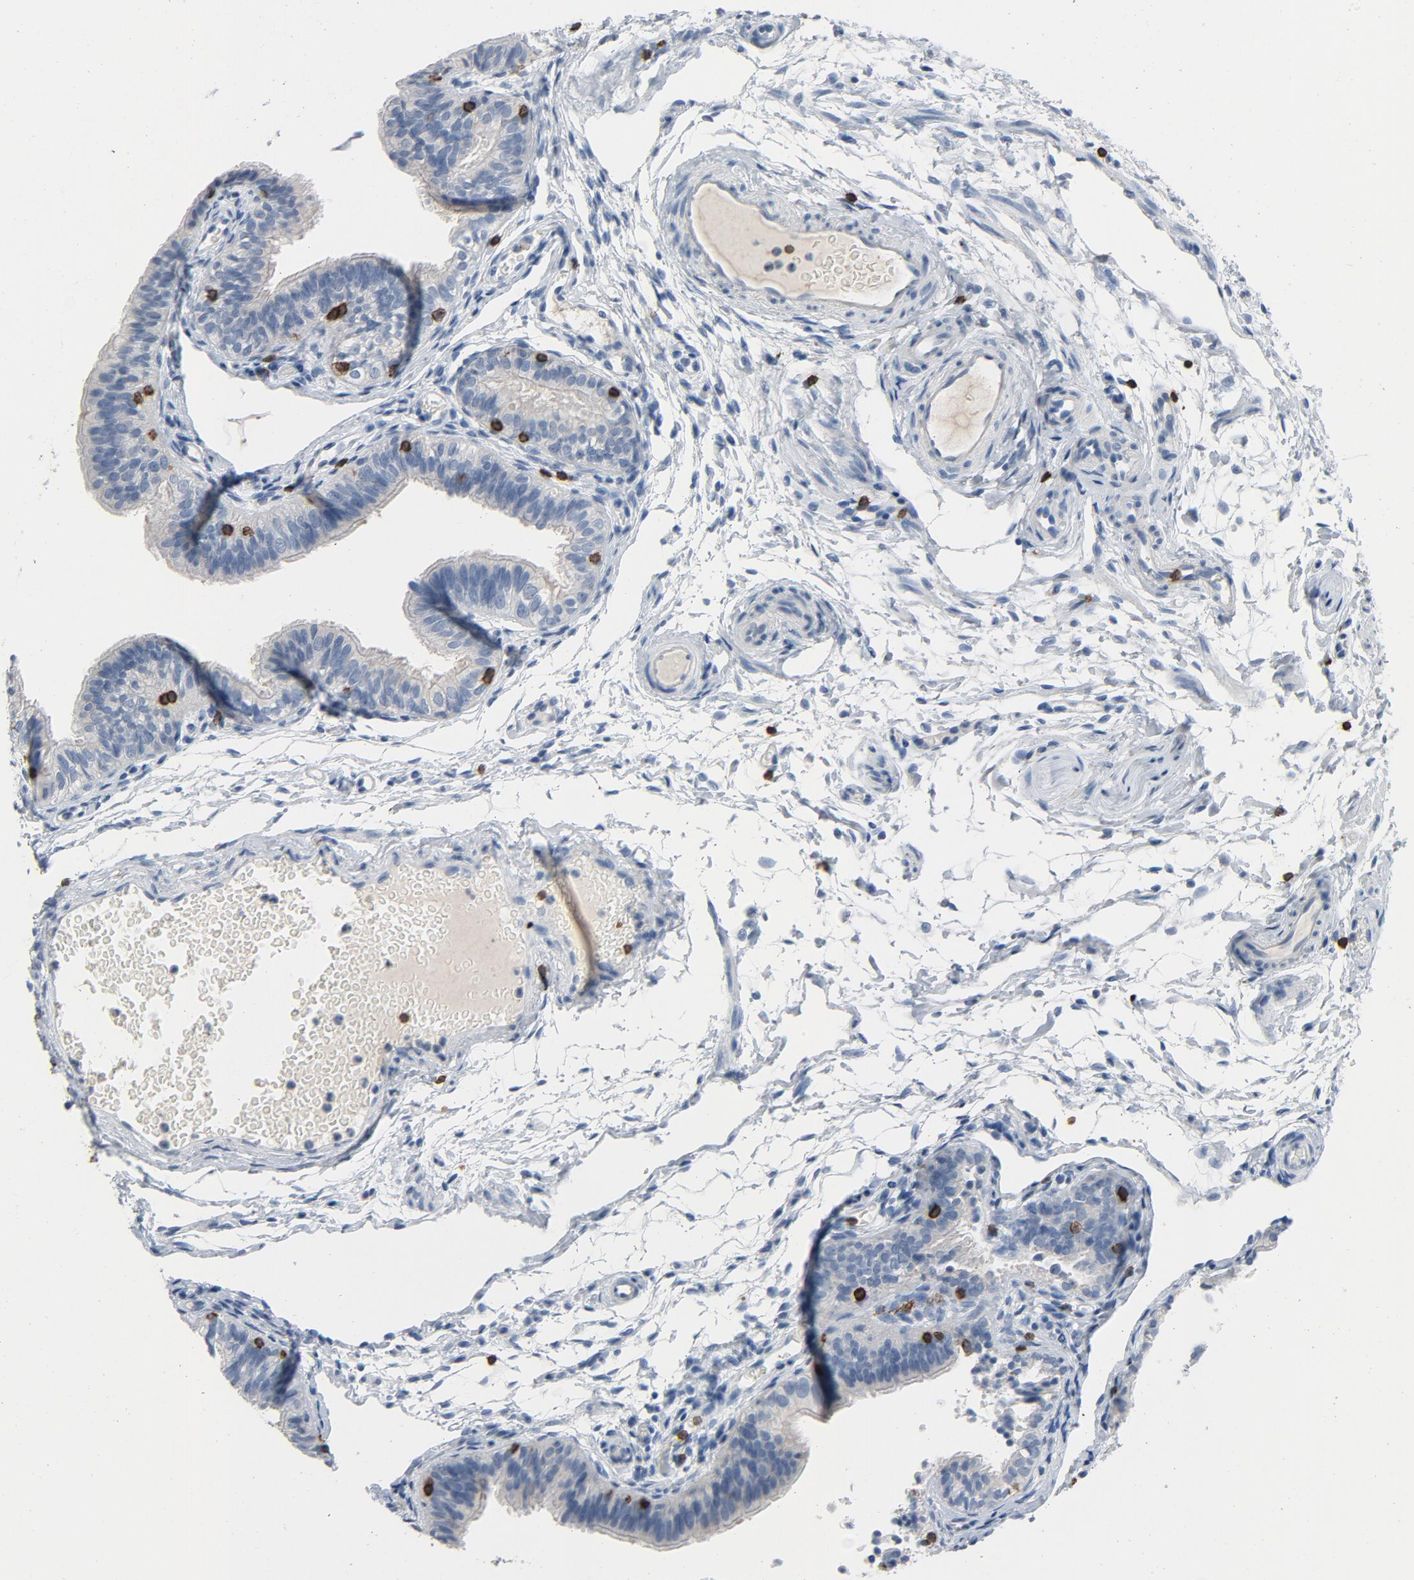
{"staining": {"intensity": "negative", "quantity": "none", "location": "none"}, "tissue": "fallopian tube", "cell_type": "Glandular cells", "image_type": "normal", "snomed": [{"axis": "morphology", "description": "Normal tissue, NOS"}, {"axis": "morphology", "description": "Dermoid, NOS"}, {"axis": "topography", "description": "Fallopian tube"}], "caption": "There is no significant staining in glandular cells of fallopian tube. (Brightfield microscopy of DAB immunohistochemistry at high magnification).", "gene": "LCK", "patient": {"sex": "female", "age": 33}}